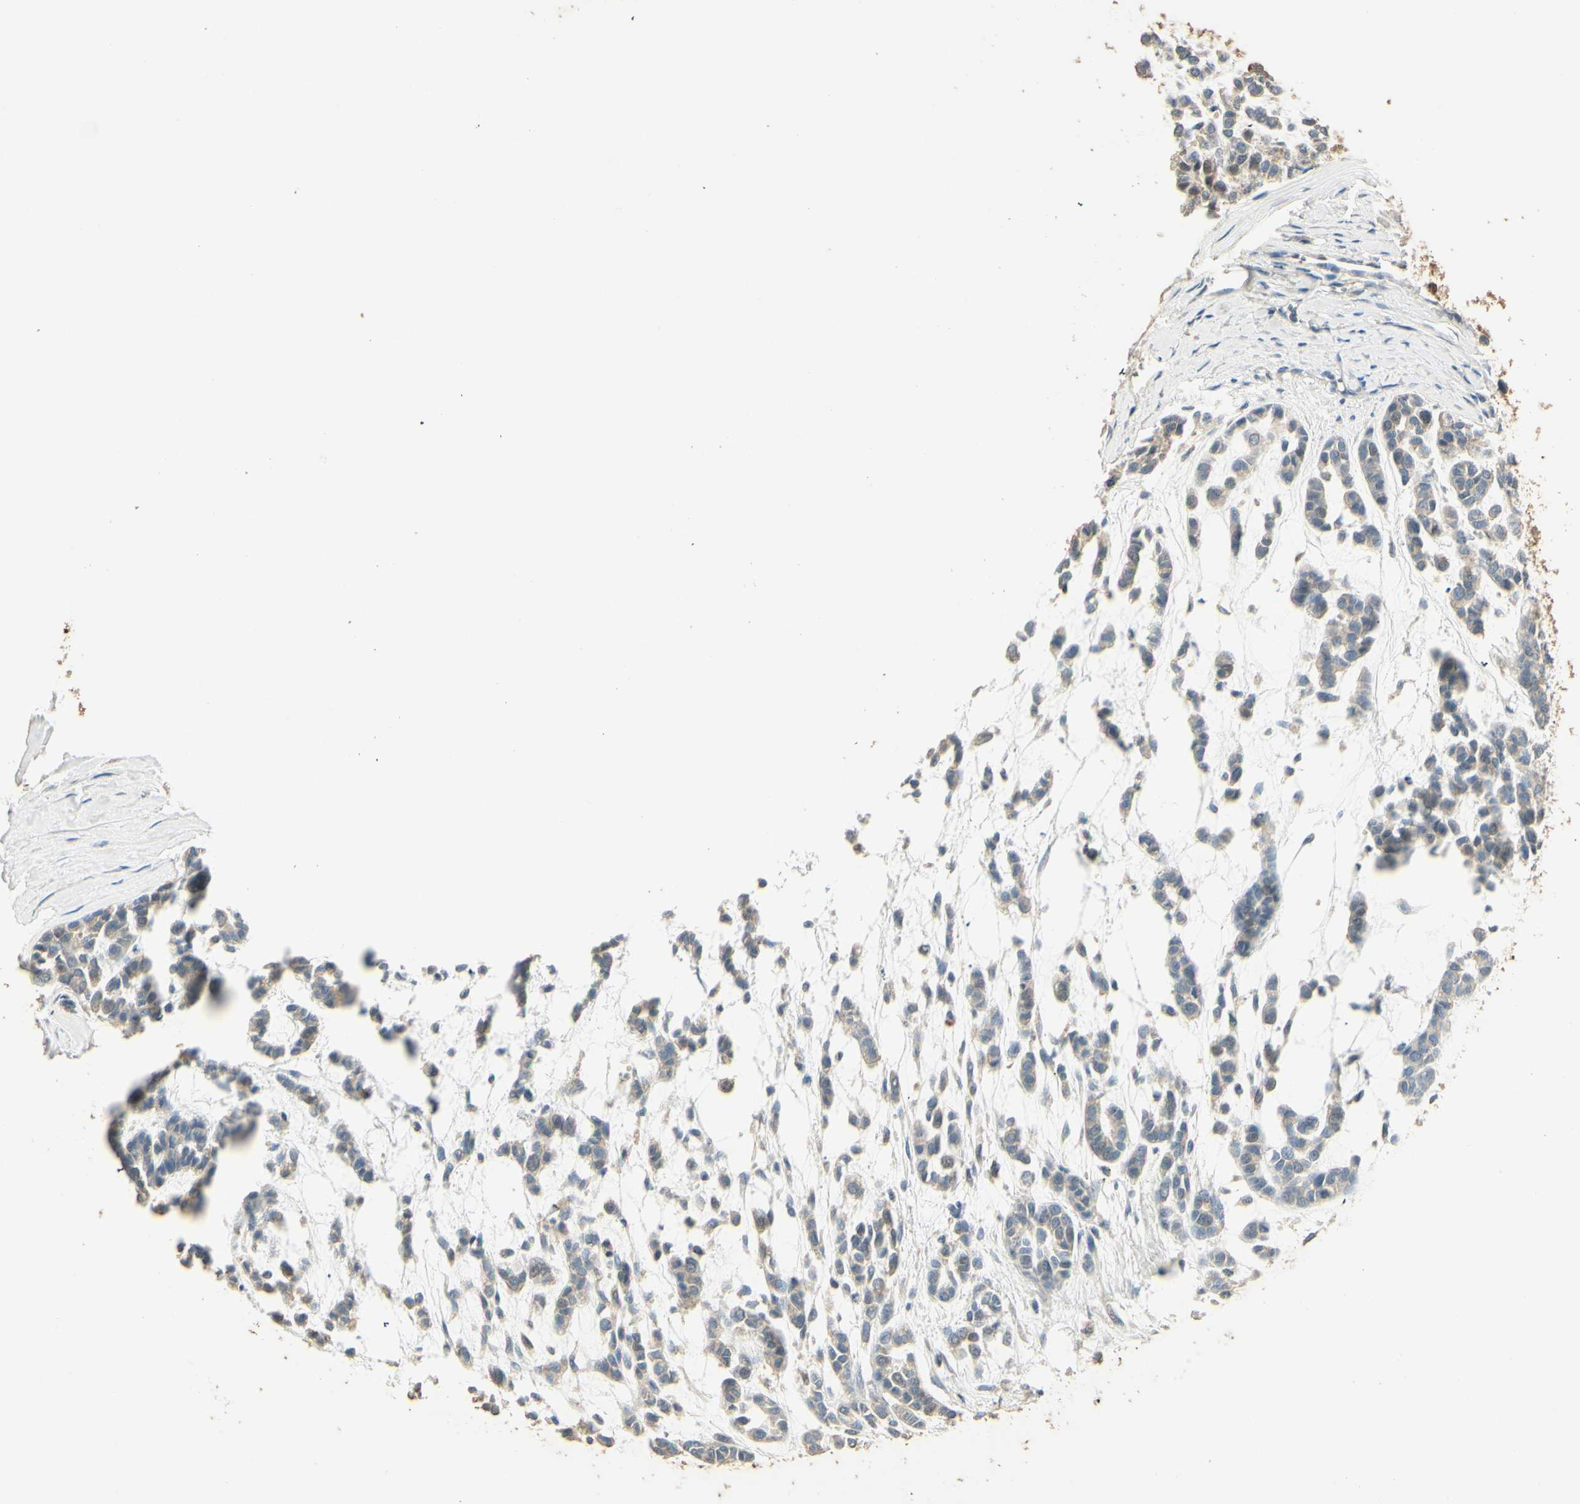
{"staining": {"intensity": "negative", "quantity": "none", "location": "none"}, "tissue": "head and neck cancer", "cell_type": "Tumor cells", "image_type": "cancer", "snomed": [{"axis": "morphology", "description": "Adenocarcinoma, NOS"}, {"axis": "morphology", "description": "Adenoma, NOS"}, {"axis": "topography", "description": "Head-Neck"}], "caption": "High magnification brightfield microscopy of head and neck adenocarcinoma stained with DAB (3,3'-diaminobenzidine) (brown) and counterstained with hematoxylin (blue): tumor cells show no significant expression.", "gene": "ARHGEF17", "patient": {"sex": "female", "age": 55}}